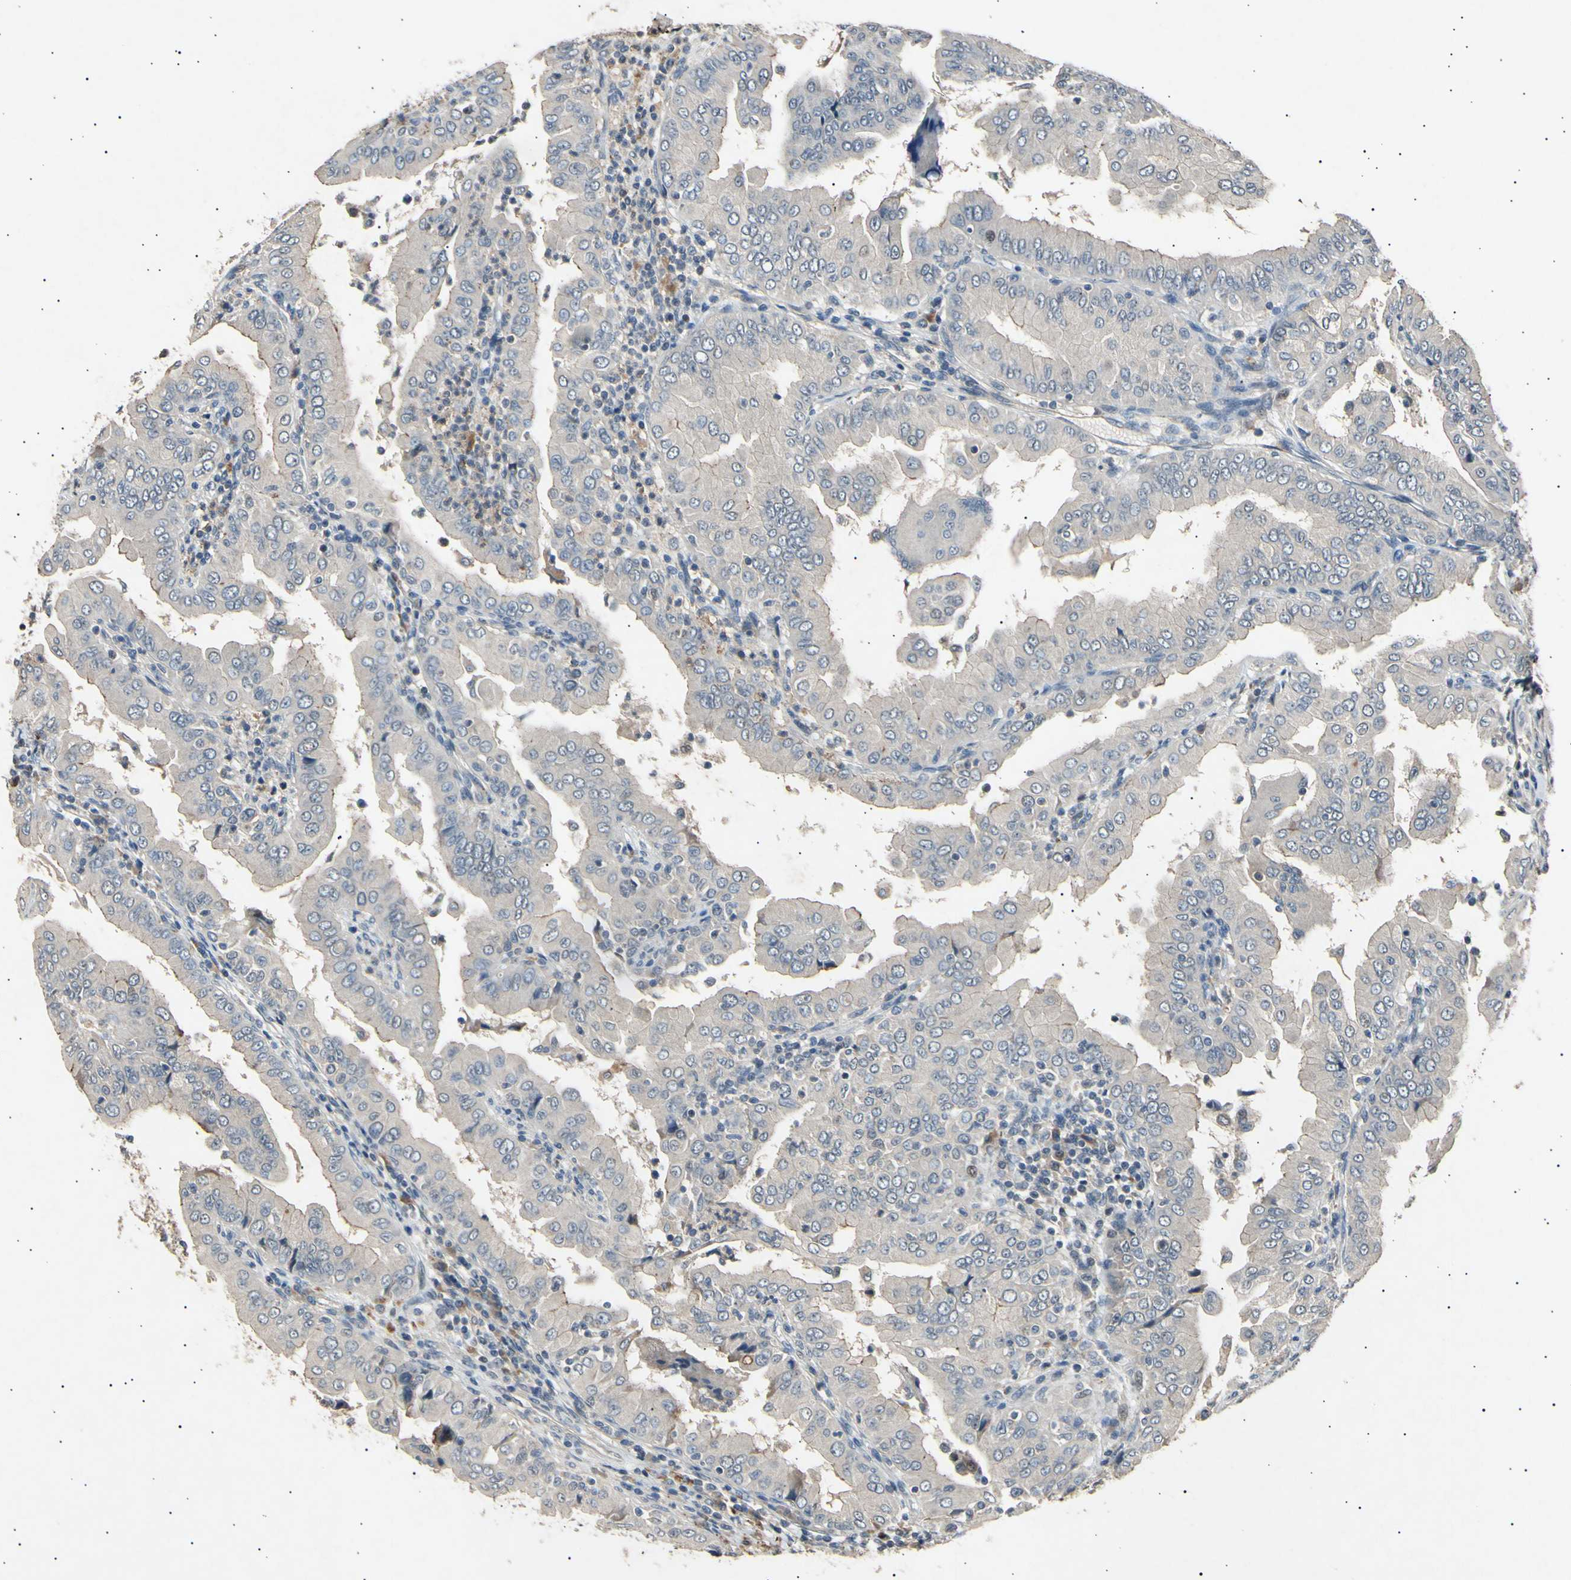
{"staining": {"intensity": "negative", "quantity": "none", "location": "none"}, "tissue": "thyroid cancer", "cell_type": "Tumor cells", "image_type": "cancer", "snomed": [{"axis": "morphology", "description": "Papillary adenocarcinoma, NOS"}, {"axis": "topography", "description": "Thyroid gland"}], "caption": "Immunohistochemistry micrograph of neoplastic tissue: thyroid papillary adenocarcinoma stained with DAB displays no significant protein positivity in tumor cells.", "gene": "ADCY3", "patient": {"sex": "male", "age": 33}}